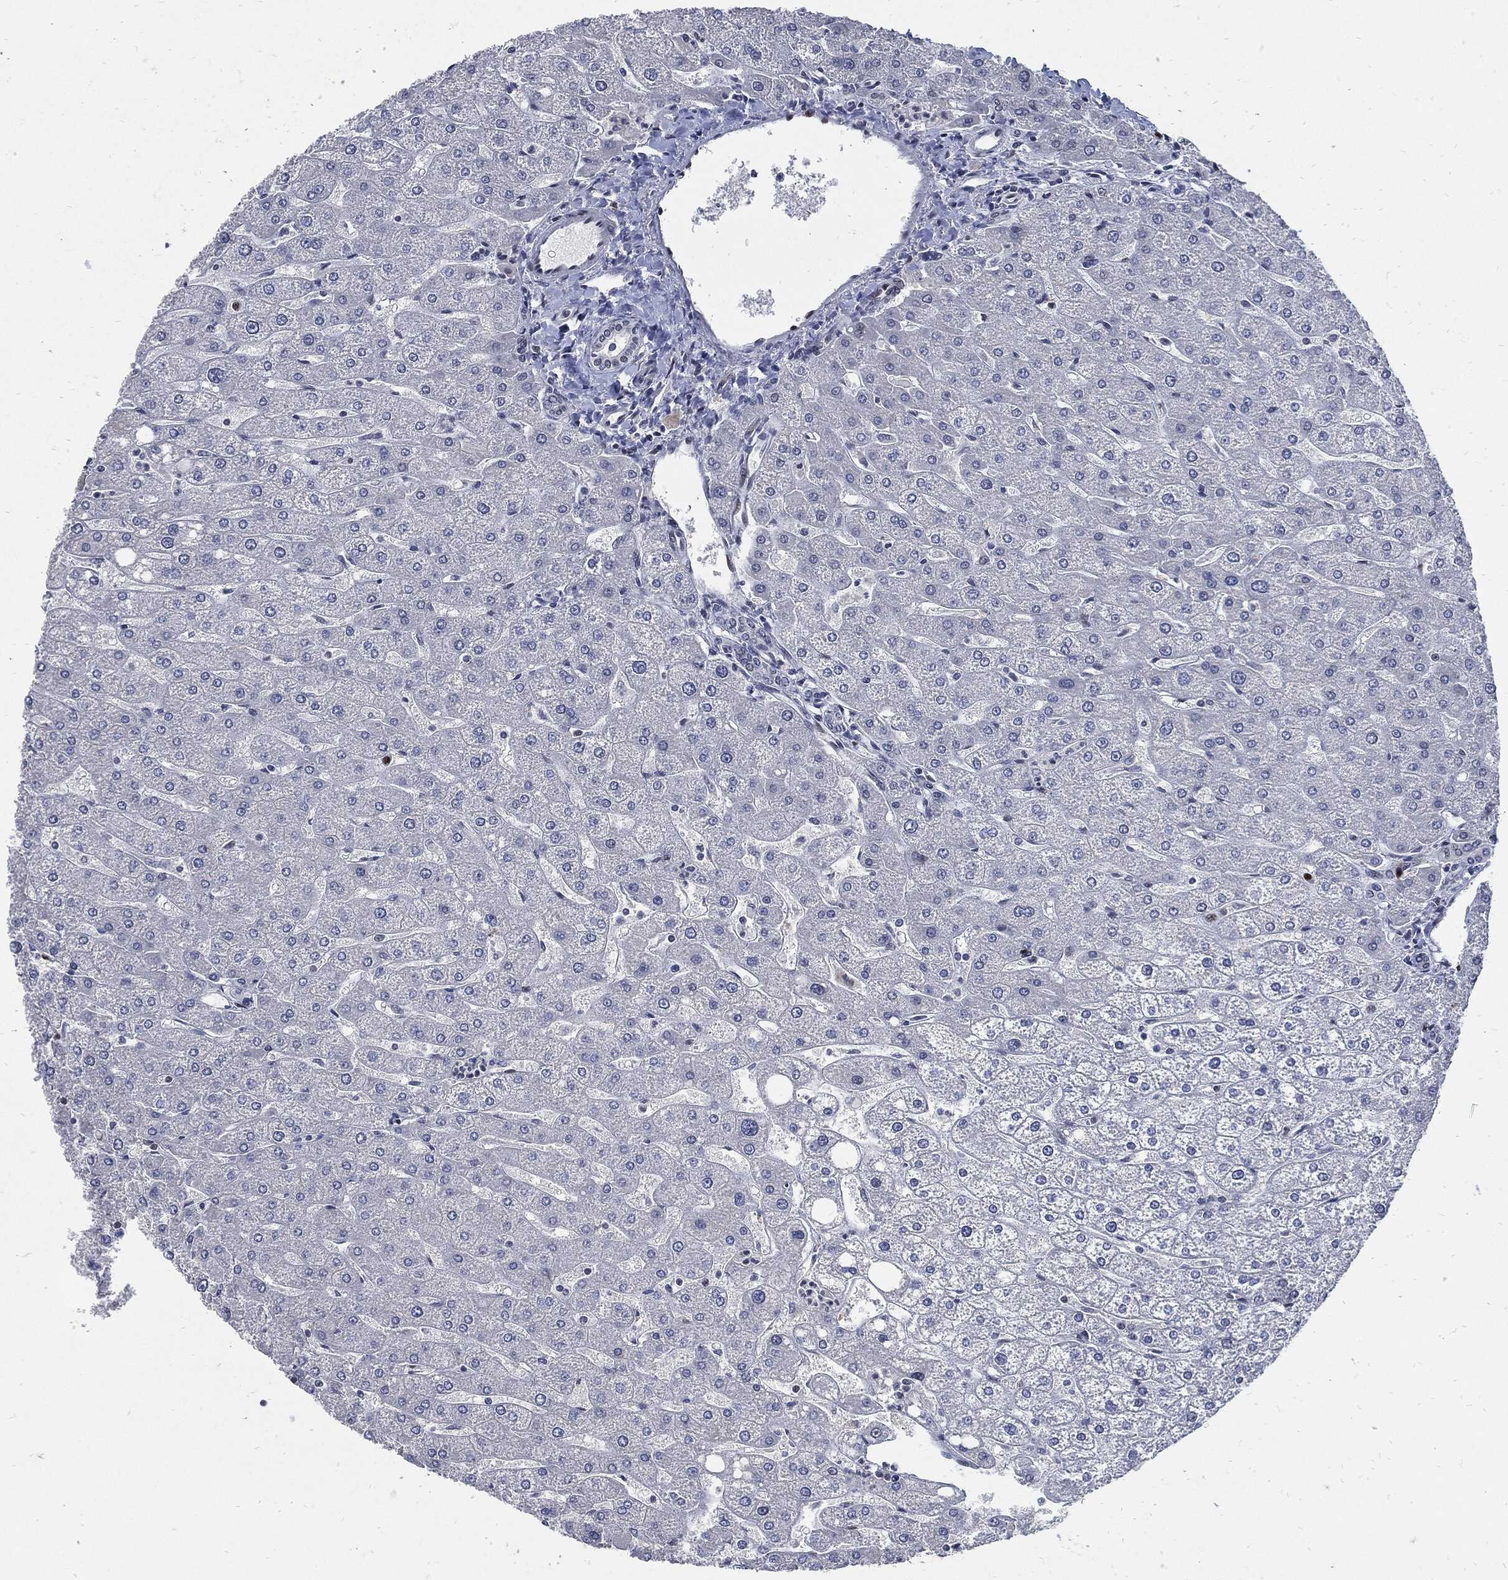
{"staining": {"intensity": "negative", "quantity": "none", "location": "none"}, "tissue": "liver", "cell_type": "Cholangiocytes", "image_type": "normal", "snomed": [{"axis": "morphology", "description": "Normal tissue, NOS"}, {"axis": "topography", "description": "Liver"}], "caption": "Image shows no significant protein expression in cholangiocytes of benign liver.", "gene": "NBN", "patient": {"sex": "male", "age": 67}}